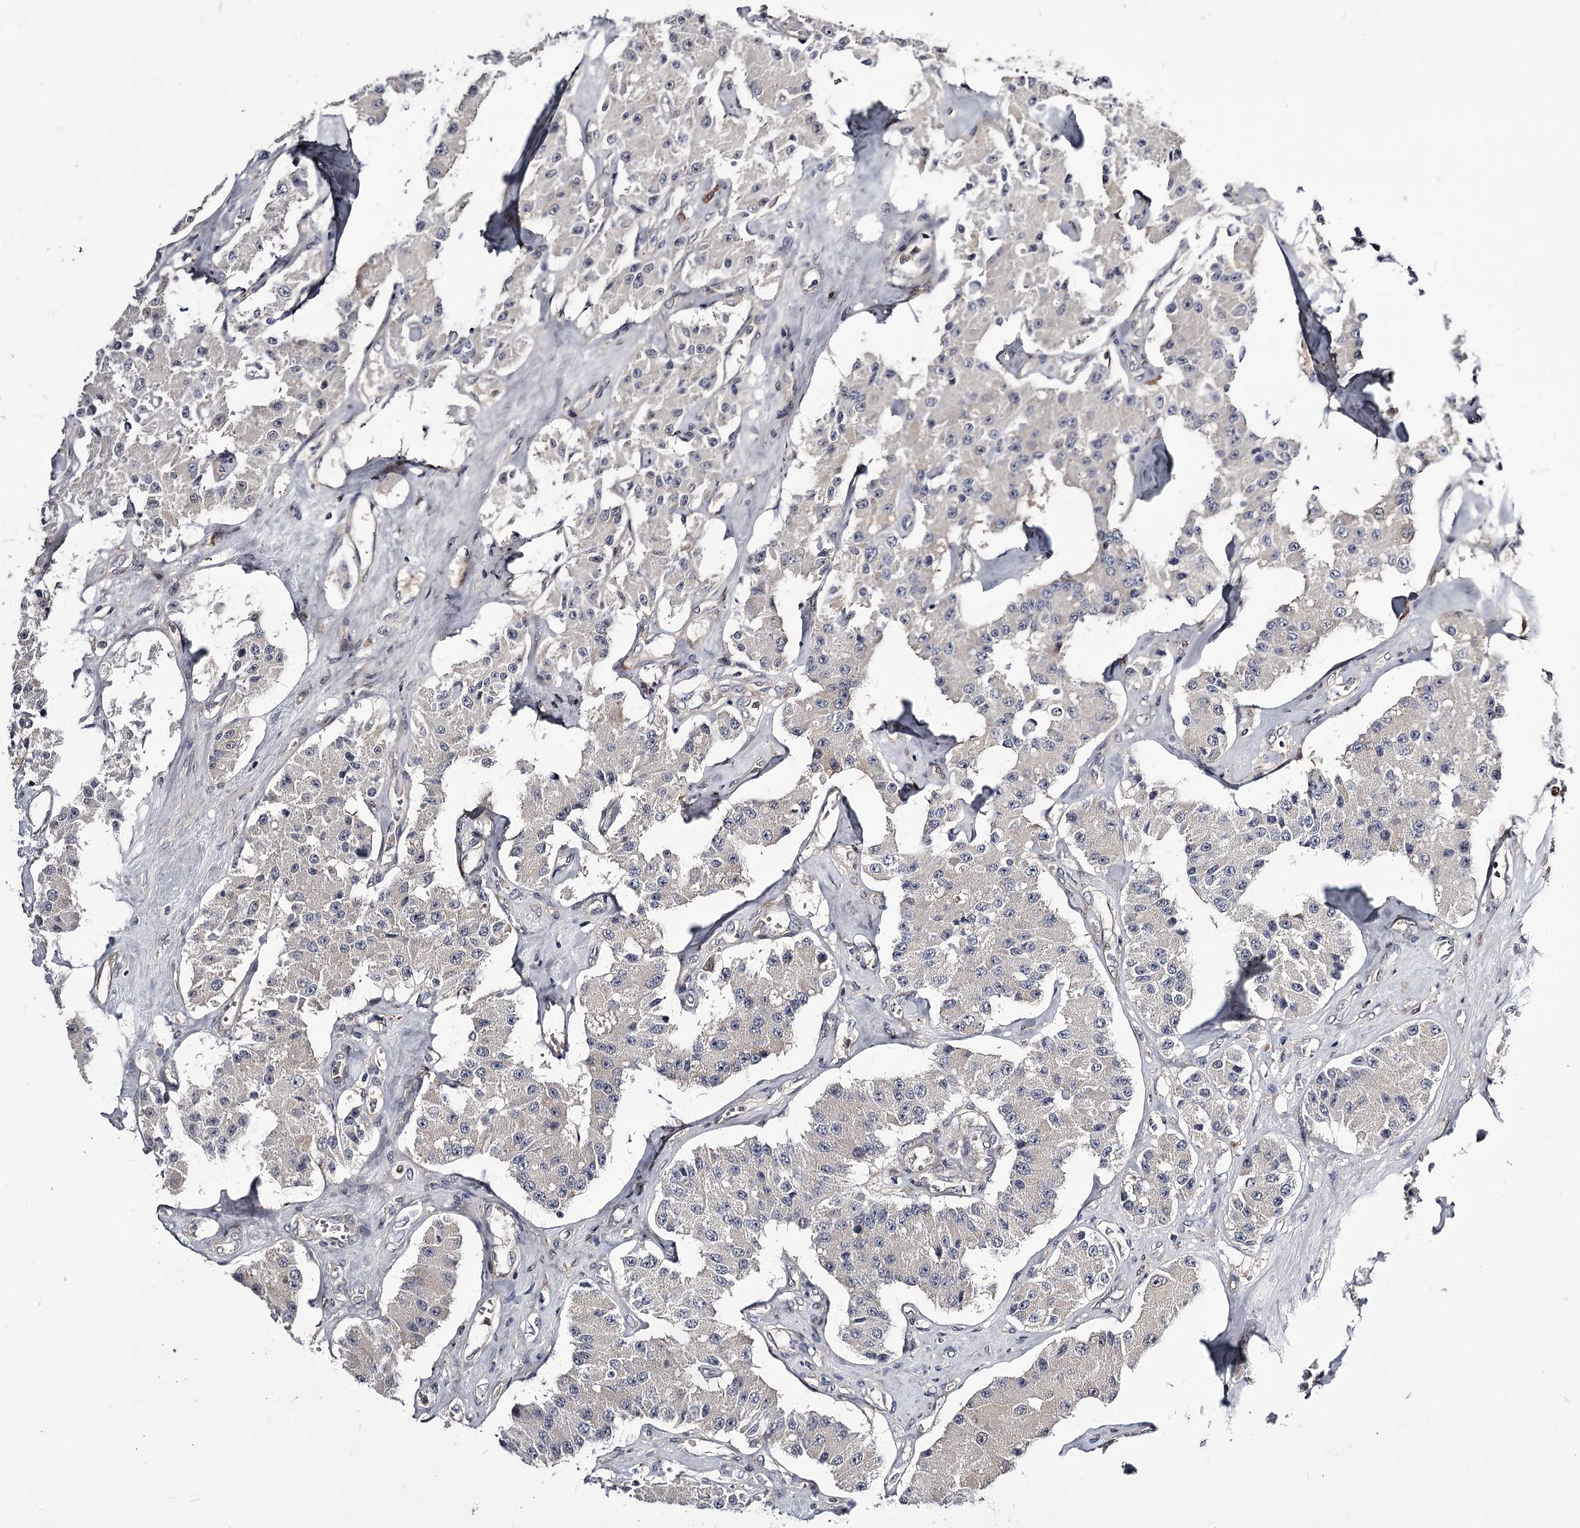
{"staining": {"intensity": "weak", "quantity": "<25%", "location": "cytoplasmic/membranous"}, "tissue": "carcinoid", "cell_type": "Tumor cells", "image_type": "cancer", "snomed": [{"axis": "morphology", "description": "Carcinoid, malignant, NOS"}, {"axis": "topography", "description": "Pancreas"}], "caption": "The immunohistochemistry photomicrograph has no significant expression in tumor cells of malignant carcinoid tissue.", "gene": "GSTO1", "patient": {"sex": "male", "age": 41}}